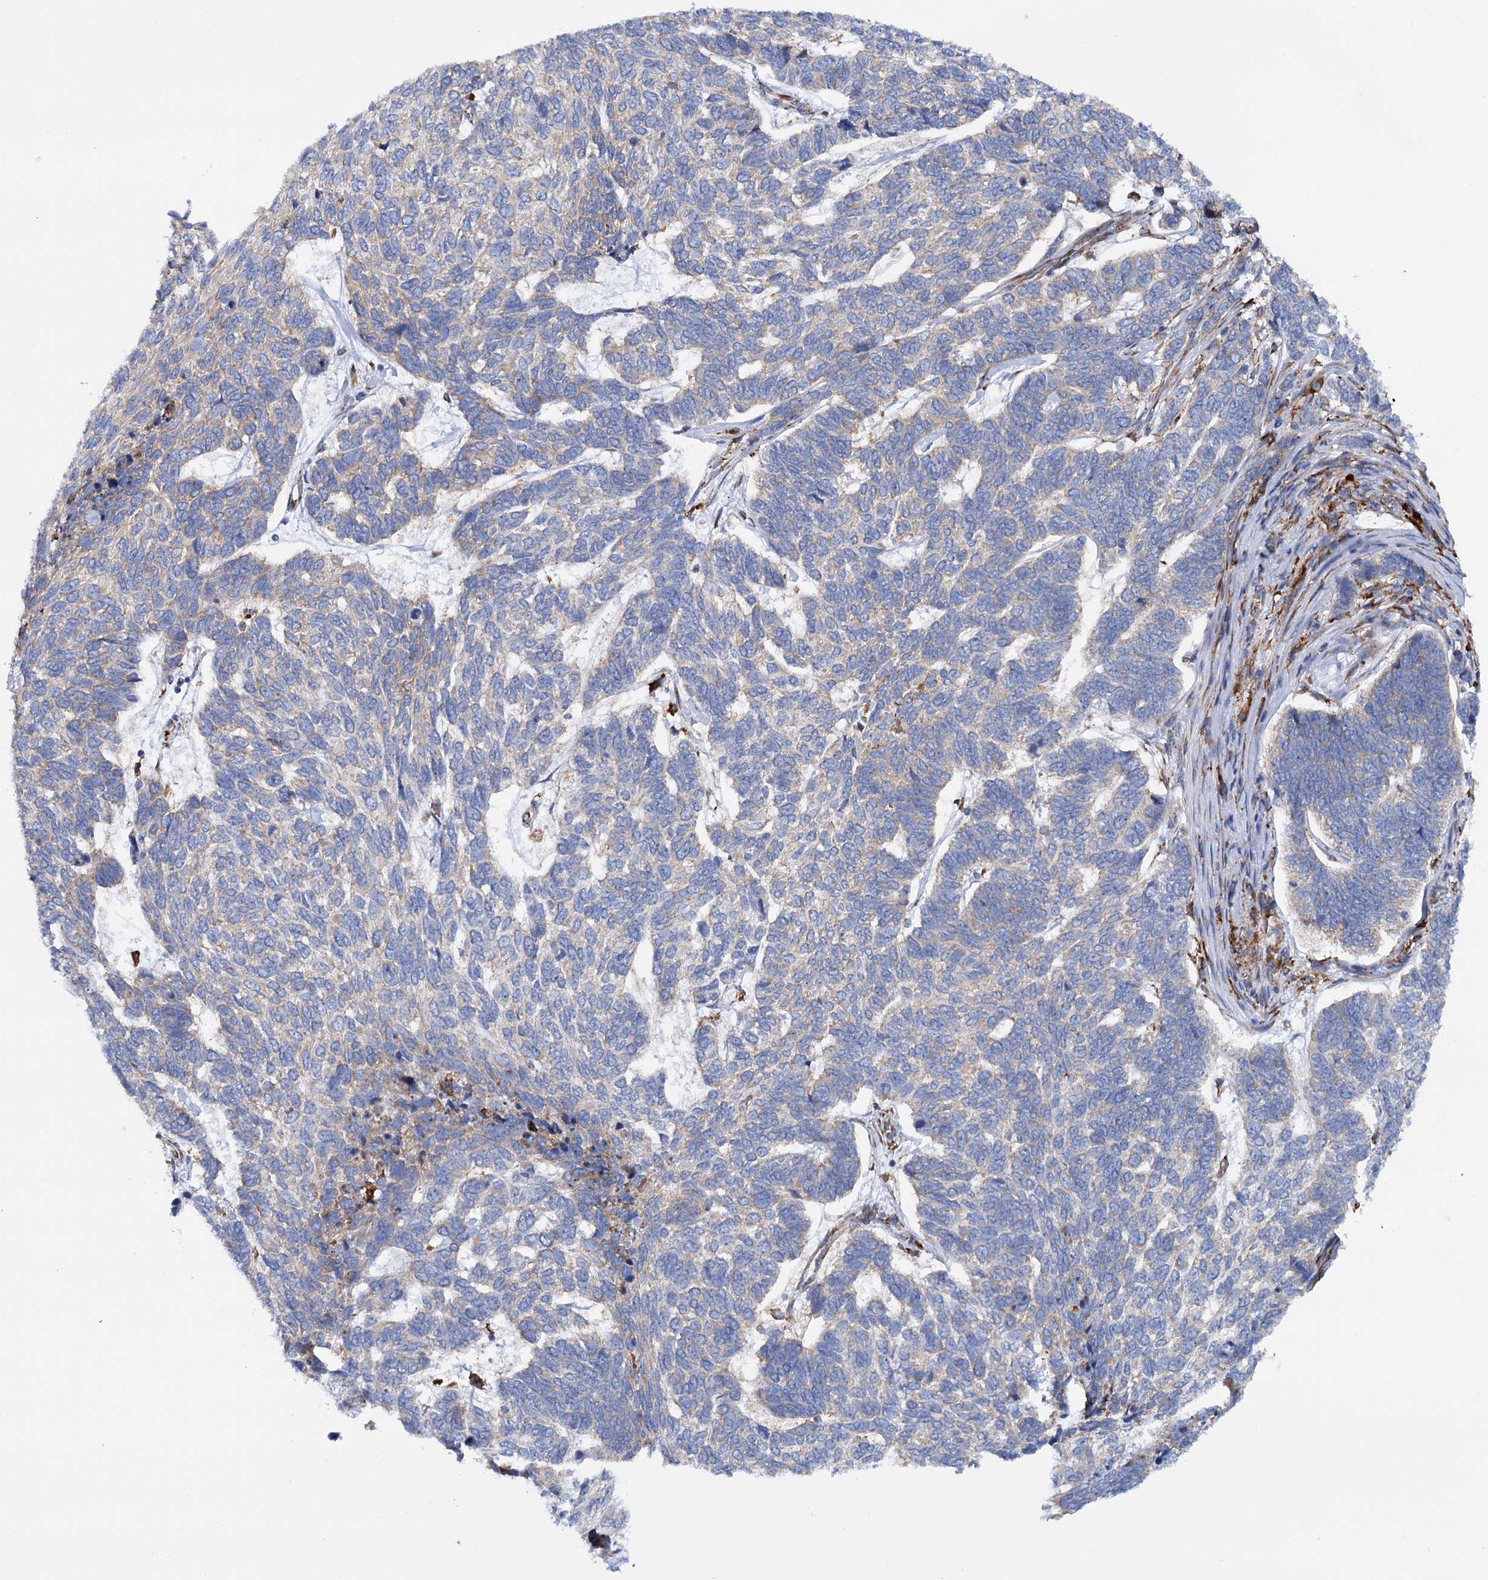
{"staining": {"intensity": "weak", "quantity": "25%-75%", "location": "cytoplasmic/membranous"}, "tissue": "skin cancer", "cell_type": "Tumor cells", "image_type": "cancer", "snomed": [{"axis": "morphology", "description": "Basal cell carcinoma"}, {"axis": "topography", "description": "Skin"}], "caption": "Skin basal cell carcinoma was stained to show a protein in brown. There is low levels of weak cytoplasmic/membranous positivity in about 25%-75% of tumor cells.", "gene": "SHE", "patient": {"sex": "female", "age": 65}}